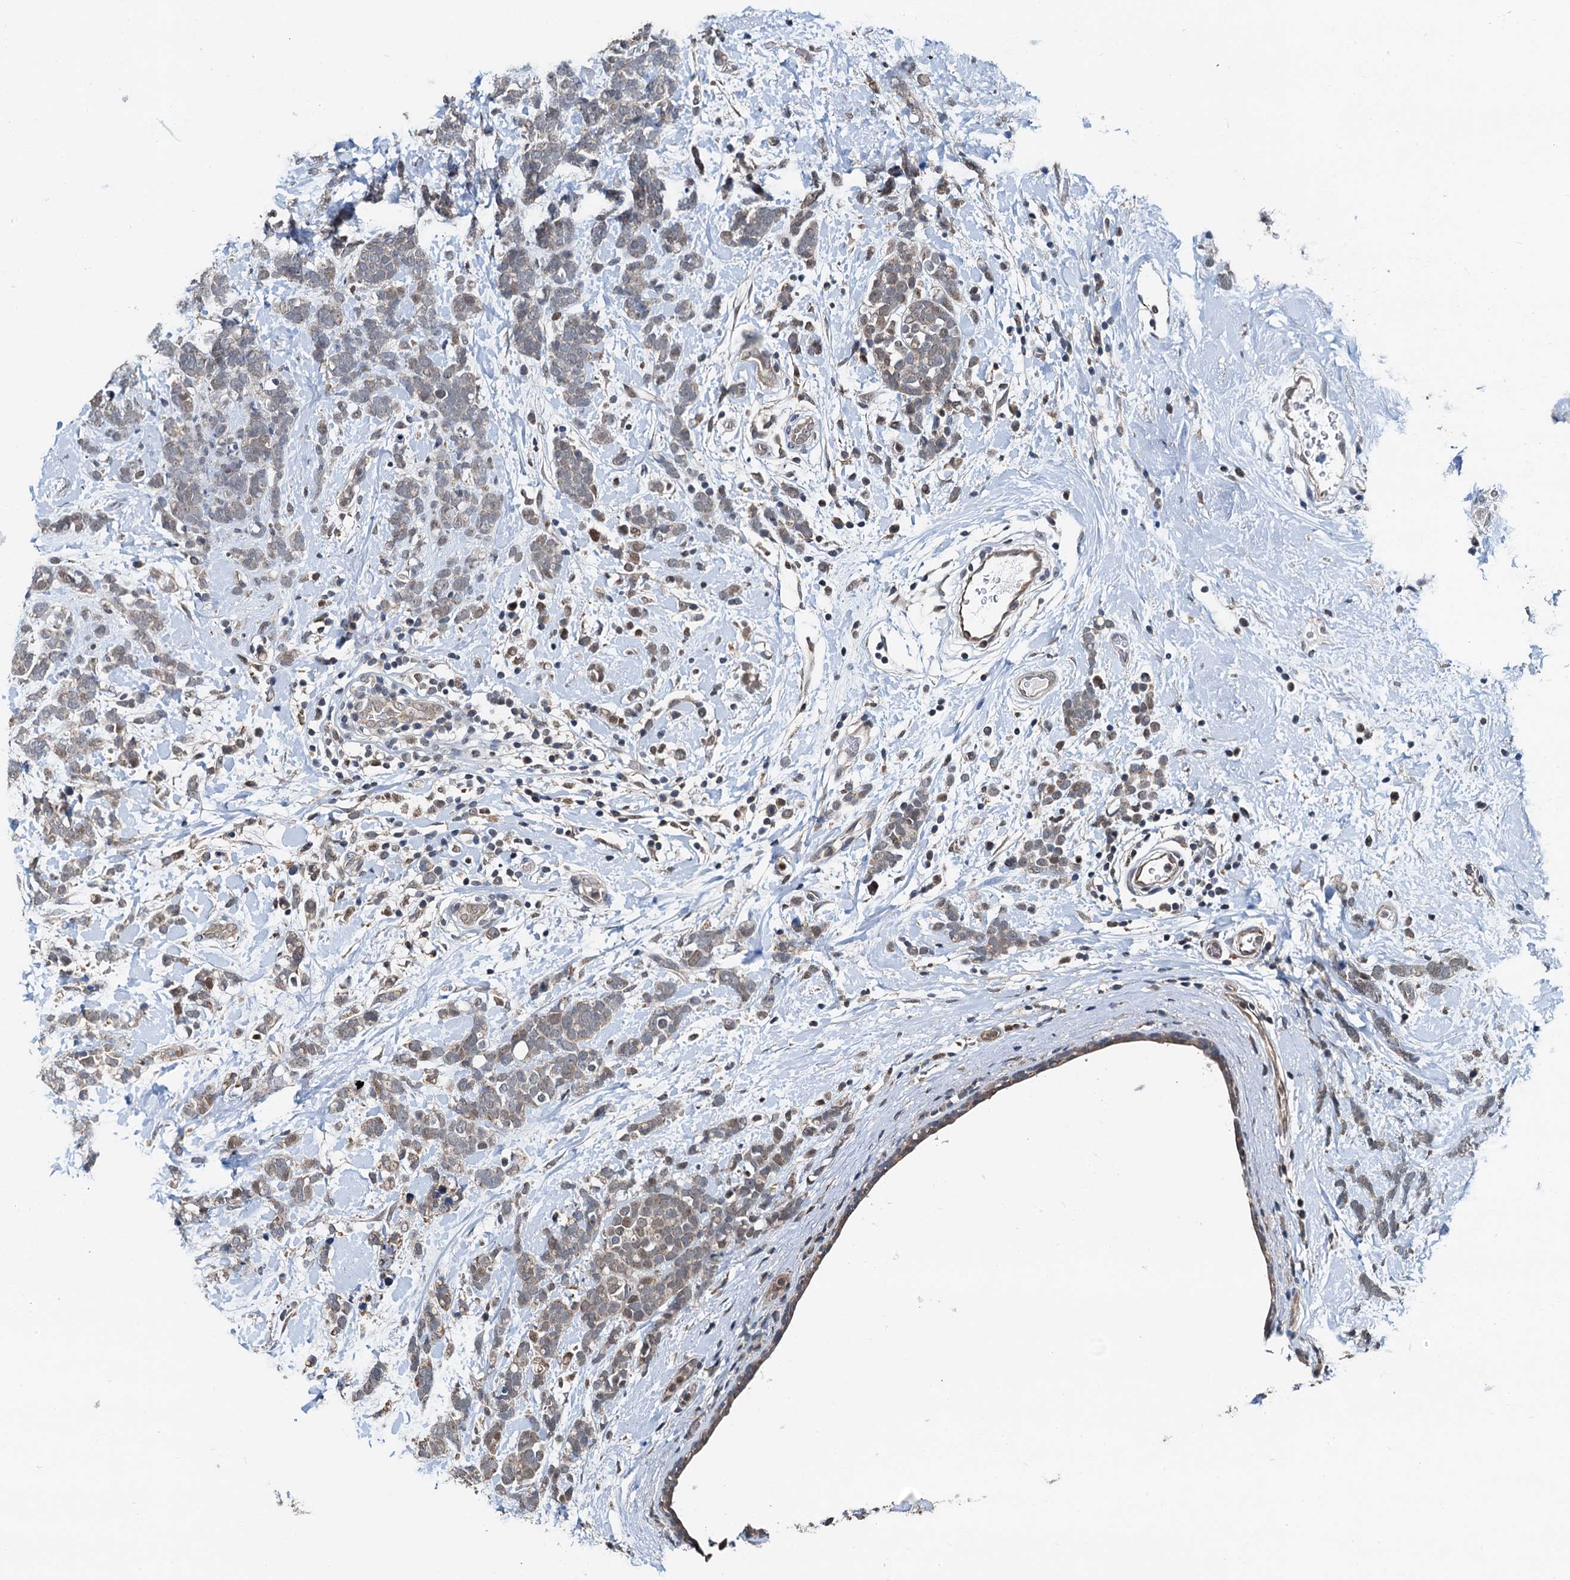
{"staining": {"intensity": "weak", "quantity": "25%-75%", "location": "cytoplasmic/membranous,nuclear"}, "tissue": "breast cancer", "cell_type": "Tumor cells", "image_type": "cancer", "snomed": [{"axis": "morphology", "description": "Lobular carcinoma"}, {"axis": "topography", "description": "Breast"}], "caption": "There is low levels of weak cytoplasmic/membranous and nuclear positivity in tumor cells of breast lobular carcinoma, as demonstrated by immunohistochemical staining (brown color).", "gene": "MCMBP", "patient": {"sex": "female", "age": 58}}